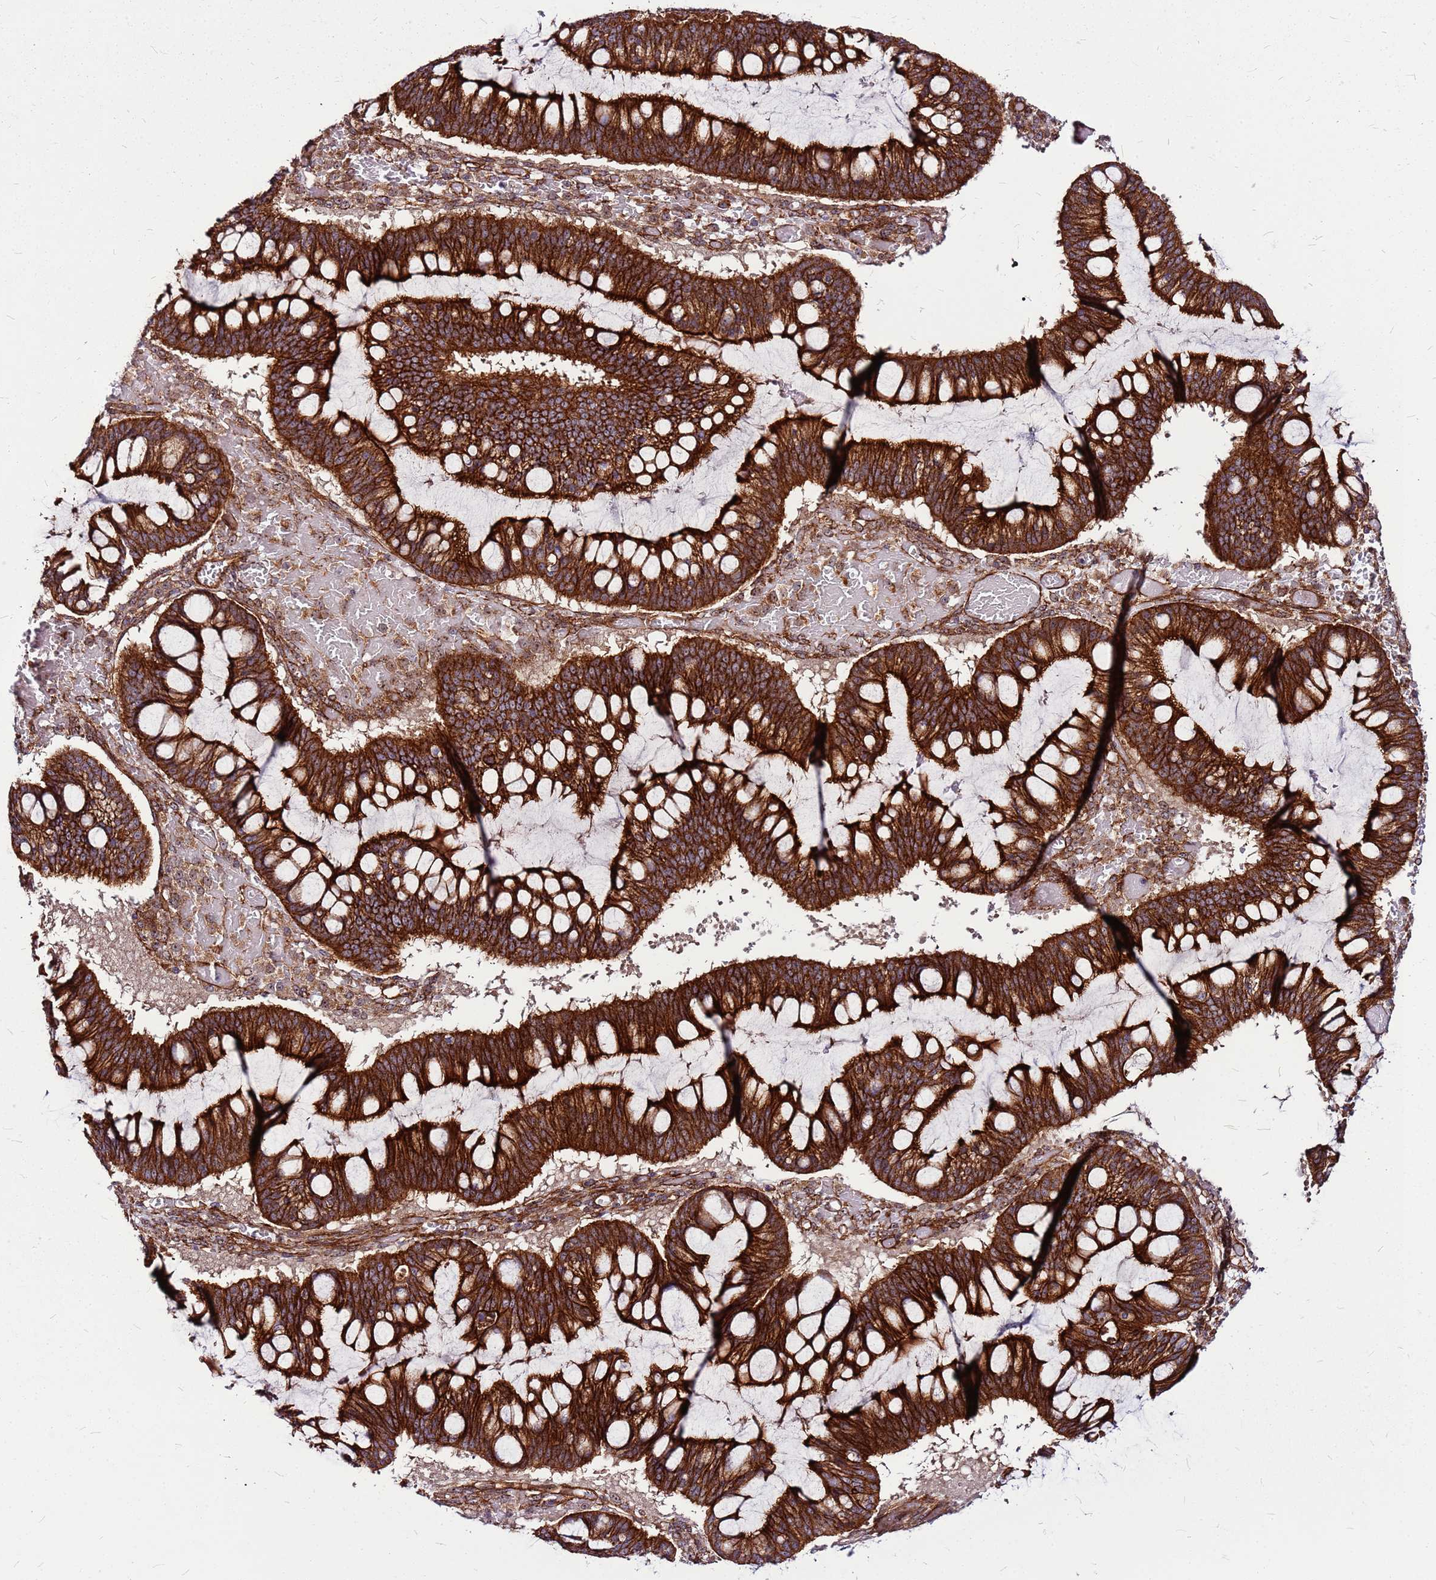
{"staining": {"intensity": "strong", "quantity": ">75%", "location": "cytoplasmic/membranous"}, "tissue": "ovarian cancer", "cell_type": "Tumor cells", "image_type": "cancer", "snomed": [{"axis": "morphology", "description": "Cystadenocarcinoma, mucinous, NOS"}, {"axis": "topography", "description": "Ovary"}], "caption": "Ovarian mucinous cystadenocarcinoma stained with DAB (3,3'-diaminobenzidine) IHC exhibits high levels of strong cytoplasmic/membranous positivity in about >75% of tumor cells. (Brightfield microscopy of DAB IHC at high magnification).", "gene": "TOPAZ1", "patient": {"sex": "female", "age": 73}}